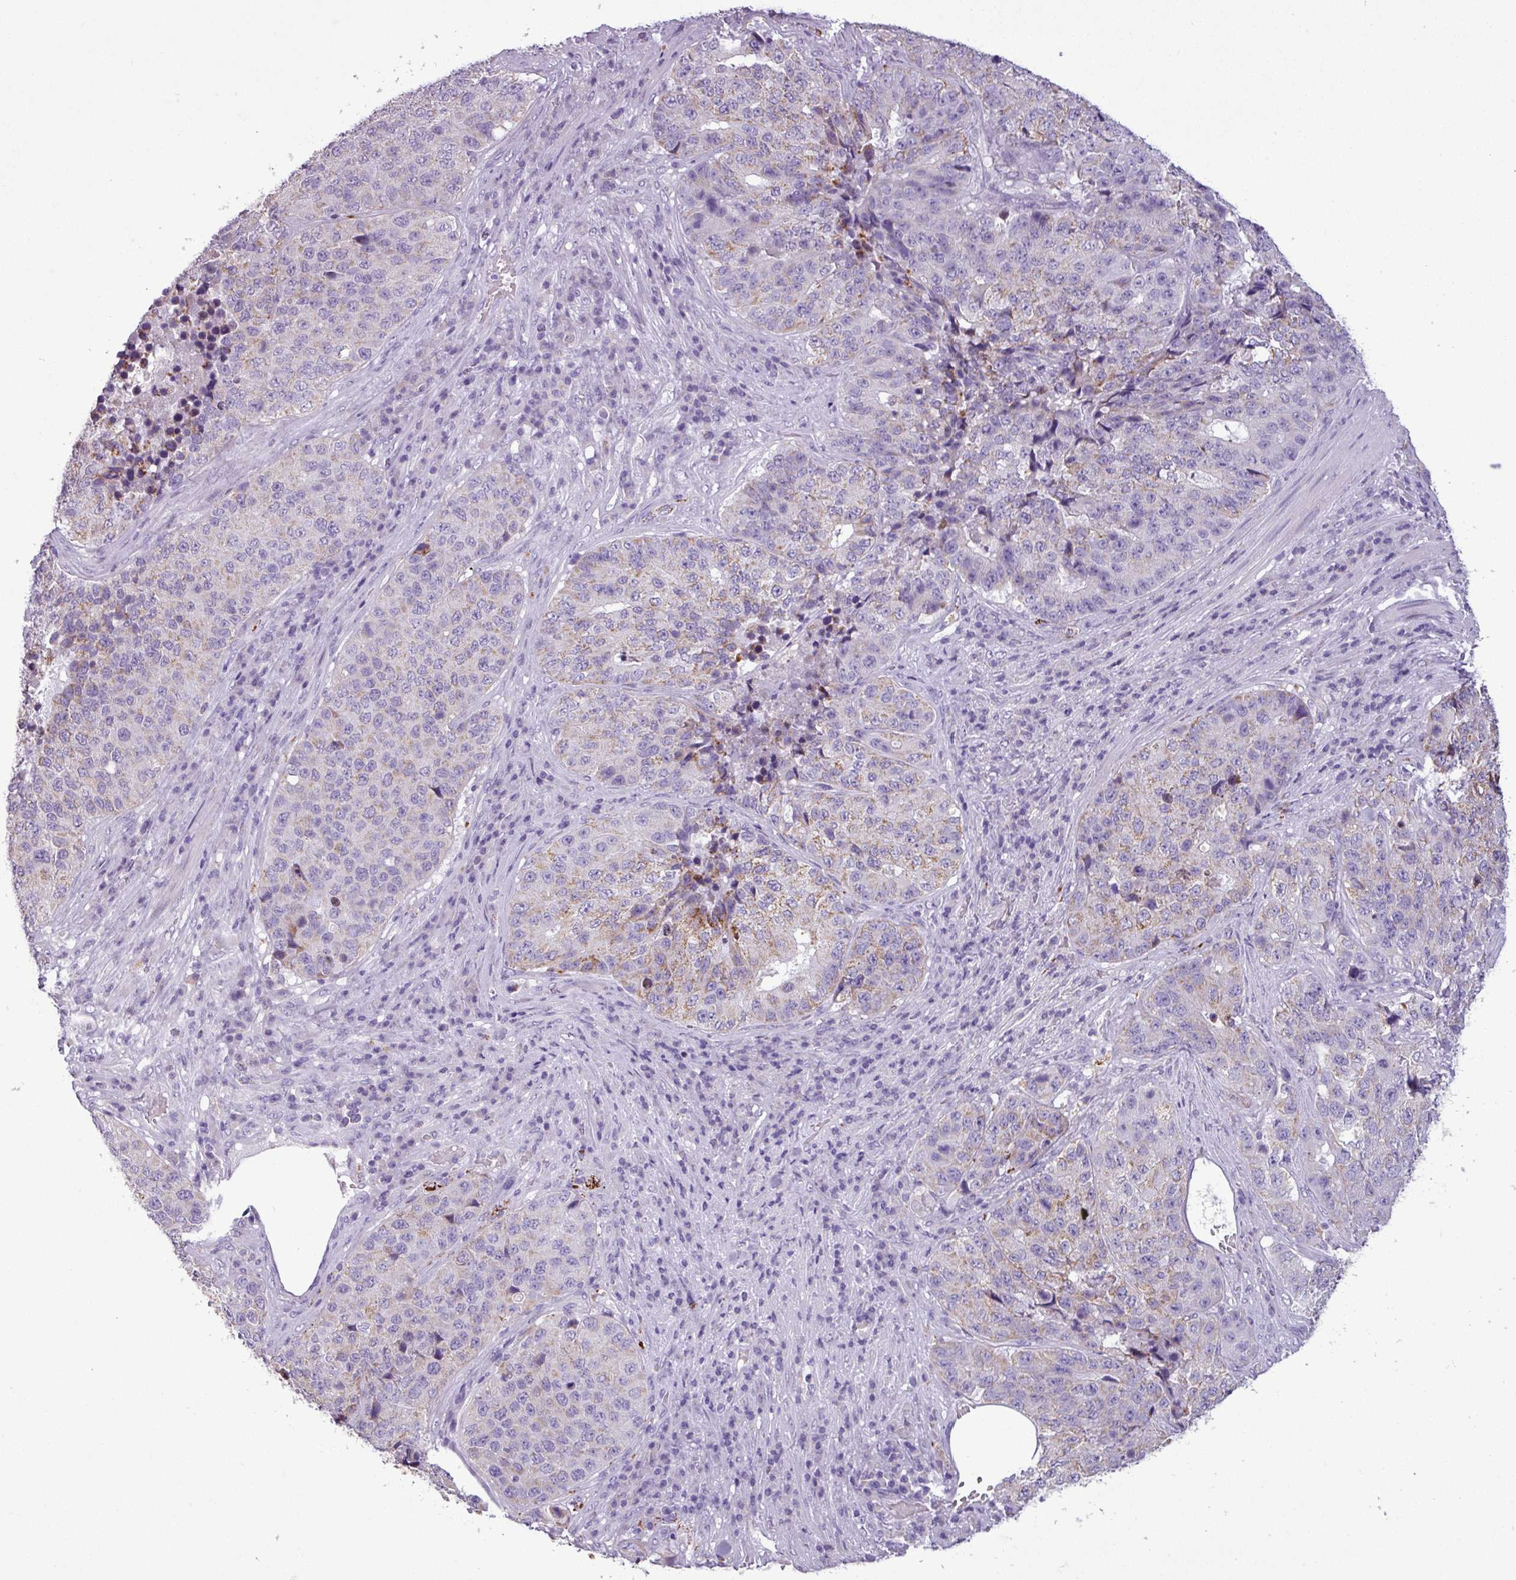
{"staining": {"intensity": "weak", "quantity": "25%-75%", "location": "cytoplasmic/membranous"}, "tissue": "stomach cancer", "cell_type": "Tumor cells", "image_type": "cancer", "snomed": [{"axis": "morphology", "description": "Adenocarcinoma, NOS"}, {"axis": "topography", "description": "Stomach"}], "caption": "Immunohistochemistry staining of adenocarcinoma (stomach), which shows low levels of weak cytoplasmic/membranous expression in about 25%-75% of tumor cells indicating weak cytoplasmic/membranous protein positivity. The staining was performed using DAB (3,3'-diaminobenzidine) (brown) for protein detection and nuclei were counterstained in hematoxylin (blue).", "gene": "ZNF667", "patient": {"sex": "male", "age": 71}}